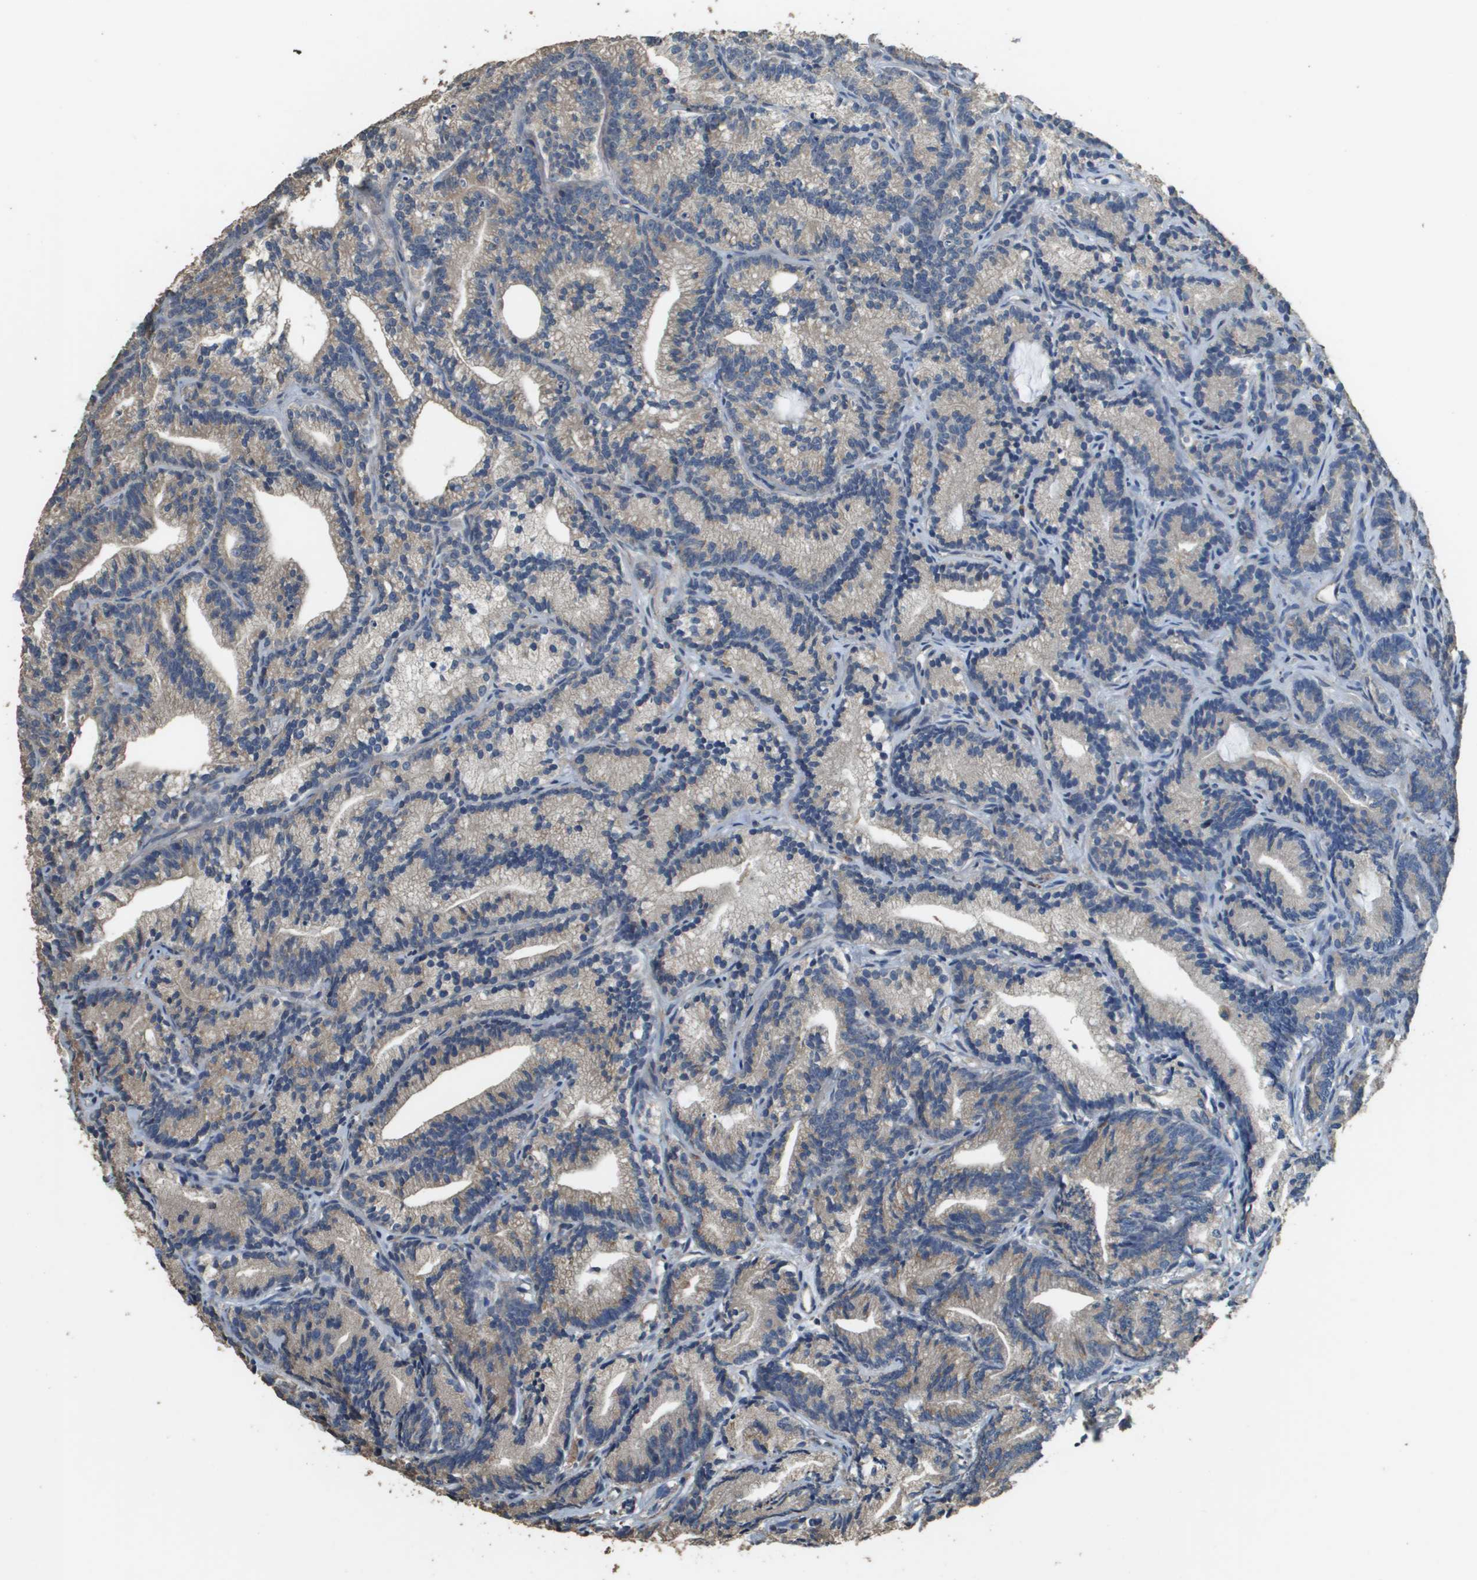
{"staining": {"intensity": "weak", "quantity": ">75%", "location": "cytoplasmic/membranous"}, "tissue": "prostate cancer", "cell_type": "Tumor cells", "image_type": "cancer", "snomed": [{"axis": "morphology", "description": "Adenocarcinoma, Low grade"}, {"axis": "topography", "description": "Prostate"}], "caption": "Tumor cells display weak cytoplasmic/membranous positivity in about >75% of cells in low-grade adenocarcinoma (prostate). The protein of interest is shown in brown color, while the nuclei are stained blue.", "gene": "RAB6B", "patient": {"sex": "male", "age": 89}}